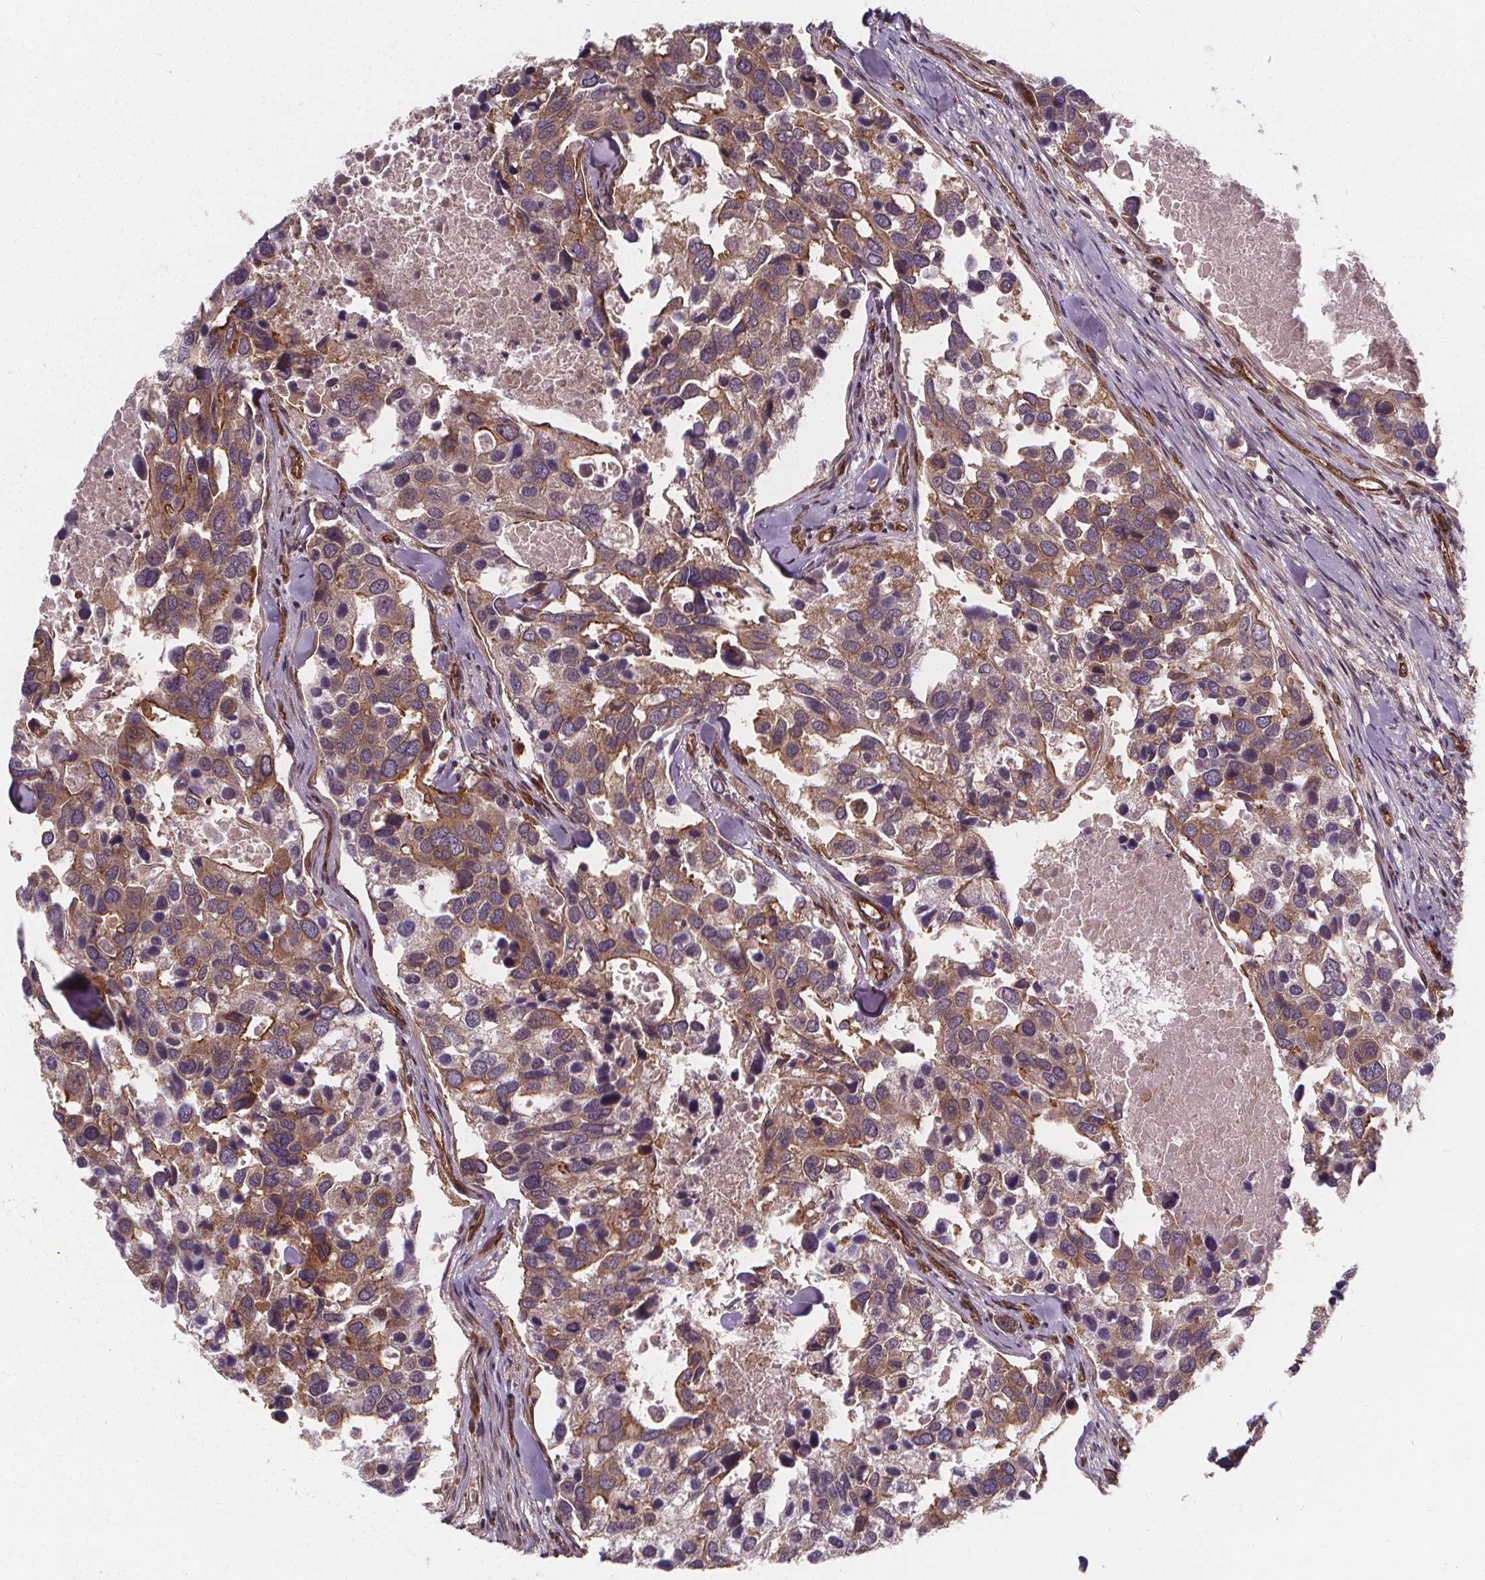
{"staining": {"intensity": "moderate", "quantity": ">75%", "location": "cytoplasmic/membranous"}, "tissue": "breast cancer", "cell_type": "Tumor cells", "image_type": "cancer", "snomed": [{"axis": "morphology", "description": "Duct carcinoma"}, {"axis": "topography", "description": "Breast"}], "caption": "A histopathology image of human breast cancer (intraductal carcinoma) stained for a protein demonstrates moderate cytoplasmic/membranous brown staining in tumor cells.", "gene": "CLINT1", "patient": {"sex": "female", "age": 83}}